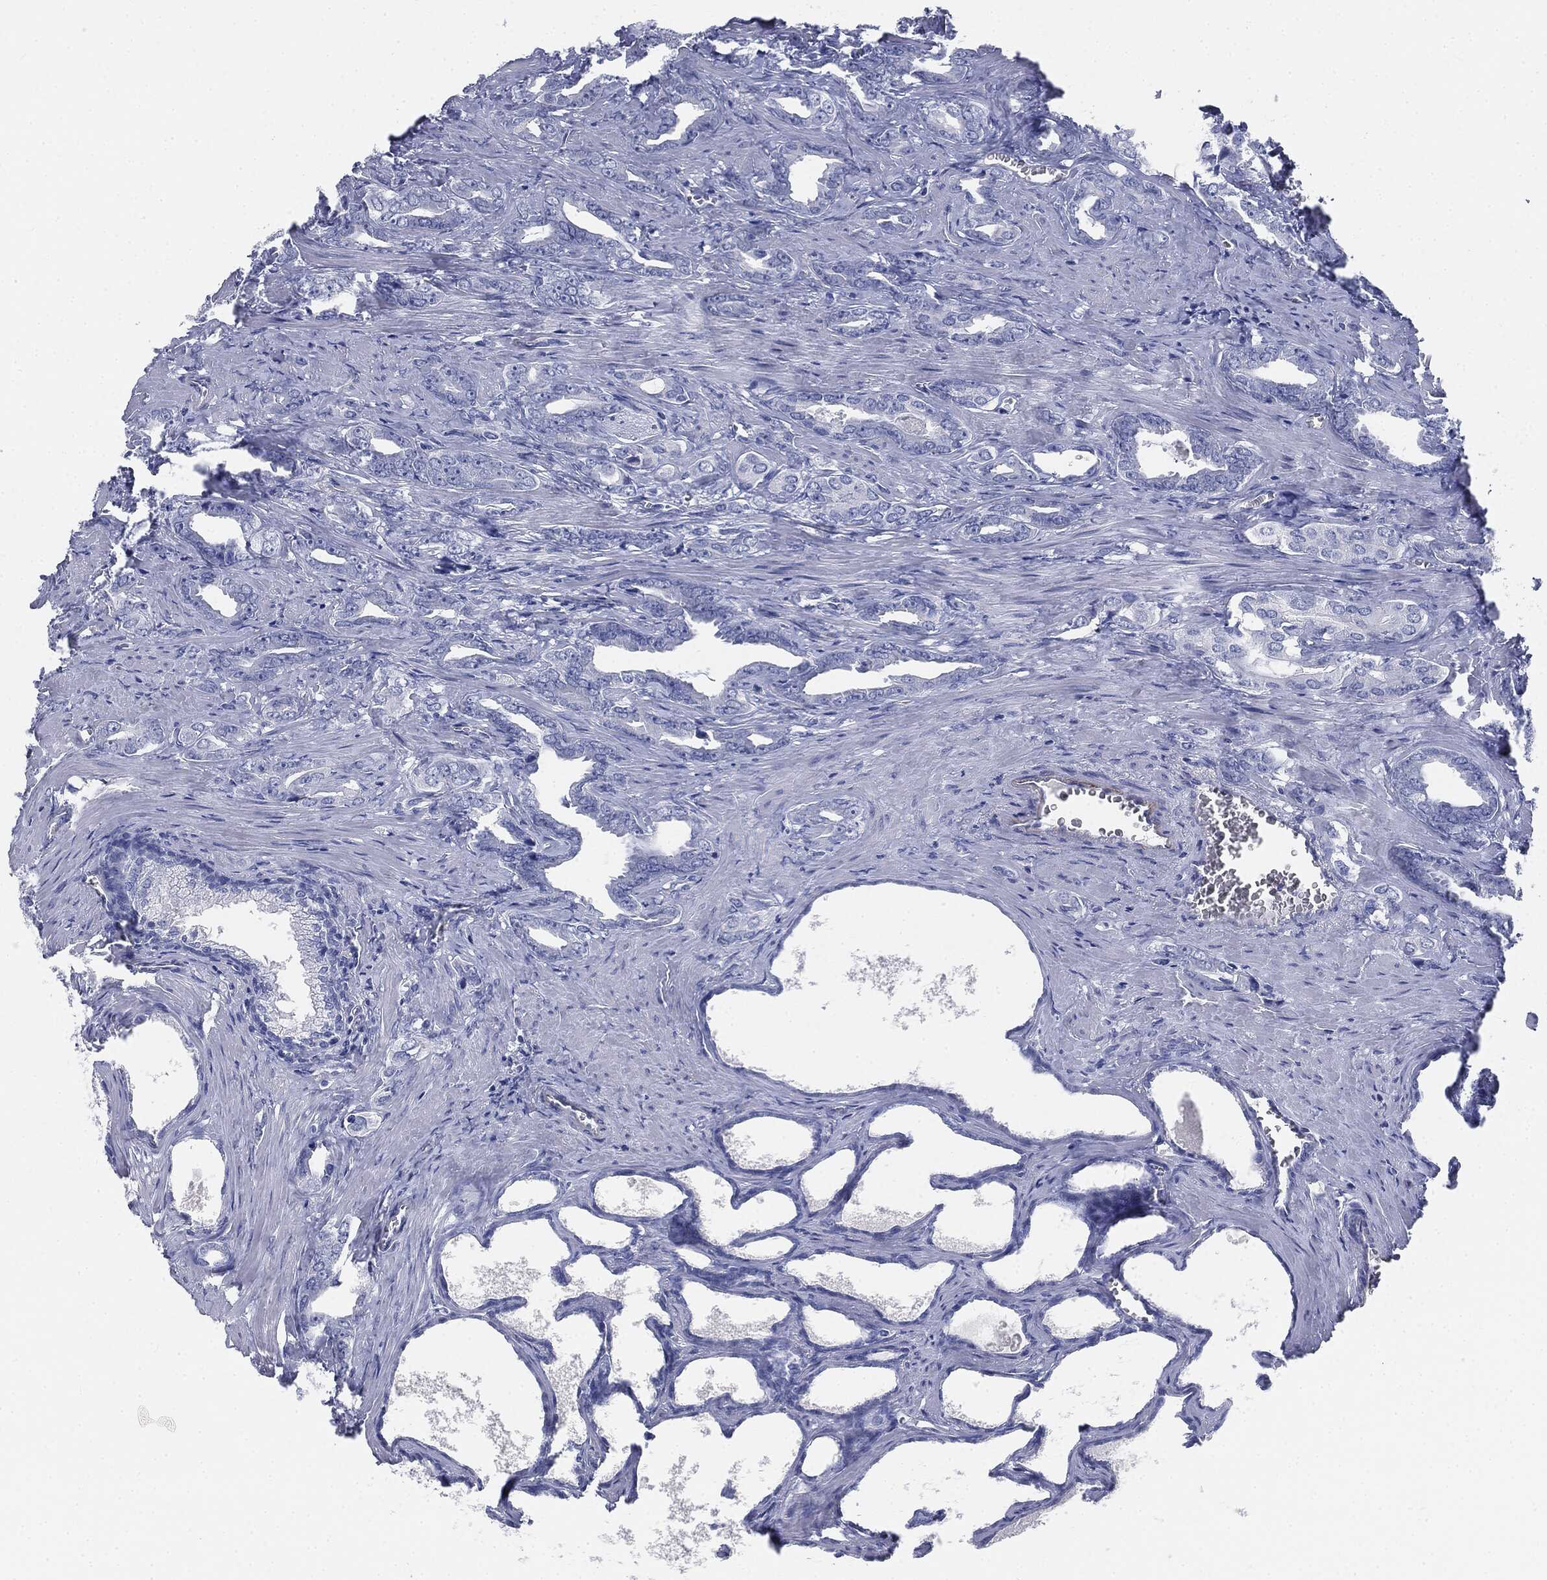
{"staining": {"intensity": "negative", "quantity": "none", "location": "none"}, "tissue": "prostate cancer", "cell_type": "Tumor cells", "image_type": "cancer", "snomed": [{"axis": "morphology", "description": "Adenocarcinoma, NOS"}, {"axis": "topography", "description": "Prostate"}], "caption": "Tumor cells show no significant positivity in prostate cancer (adenocarcinoma).", "gene": "MUC5AC", "patient": {"sex": "male", "age": 66}}